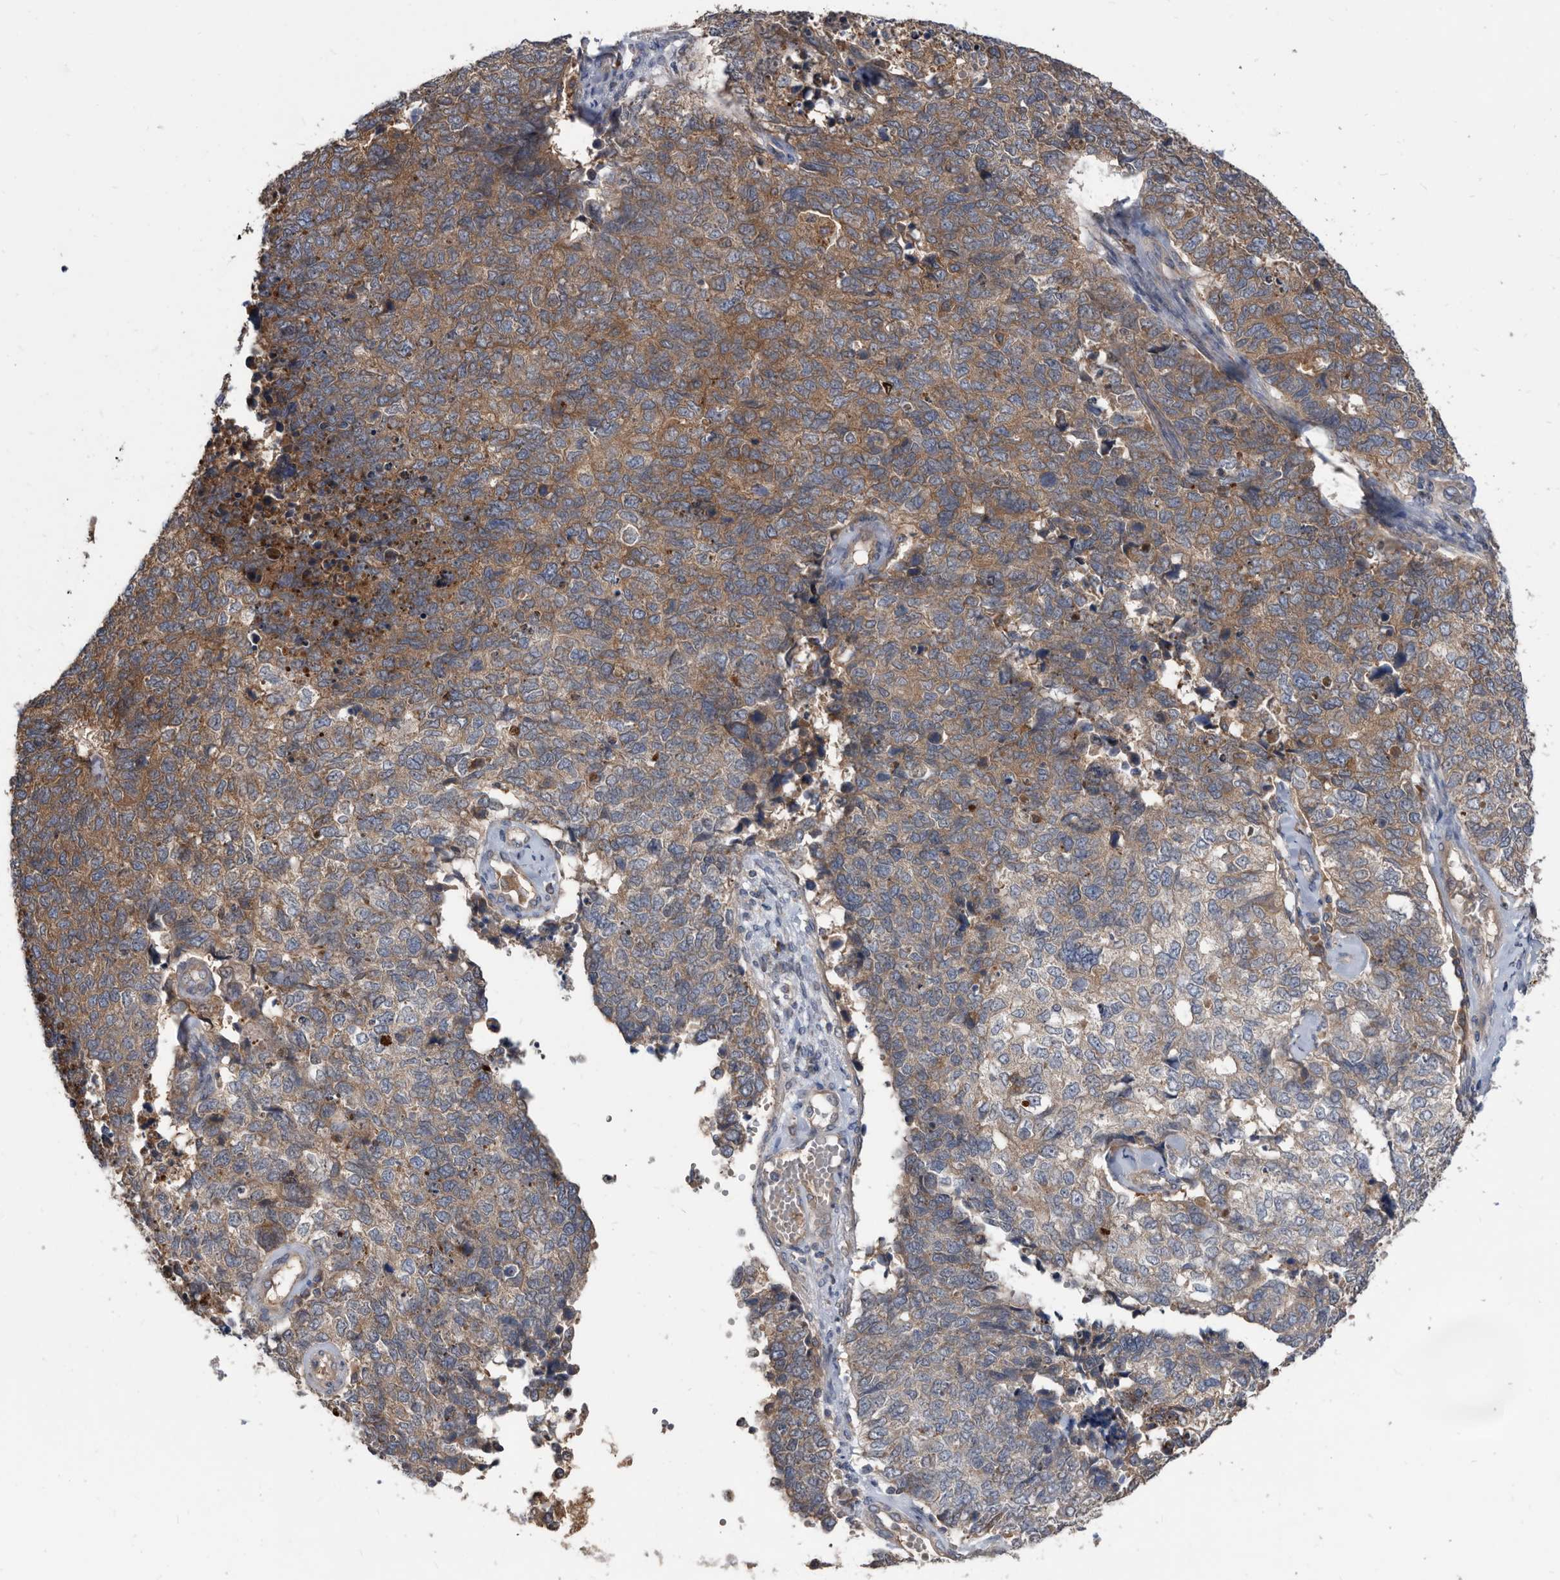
{"staining": {"intensity": "moderate", "quantity": "25%-75%", "location": "cytoplasmic/membranous"}, "tissue": "cervical cancer", "cell_type": "Tumor cells", "image_type": "cancer", "snomed": [{"axis": "morphology", "description": "Squamous cell carcinoma, NOS"}, {"axis": "topography", "description": "Cervix"}], "caption": "Tumor cells exhibit moderate cytoplasmic/membranous expression in about 25%-75% of cells in cervical cancer.", "gene": "APEH", "patient": {"sex": "female", "age": 63}}